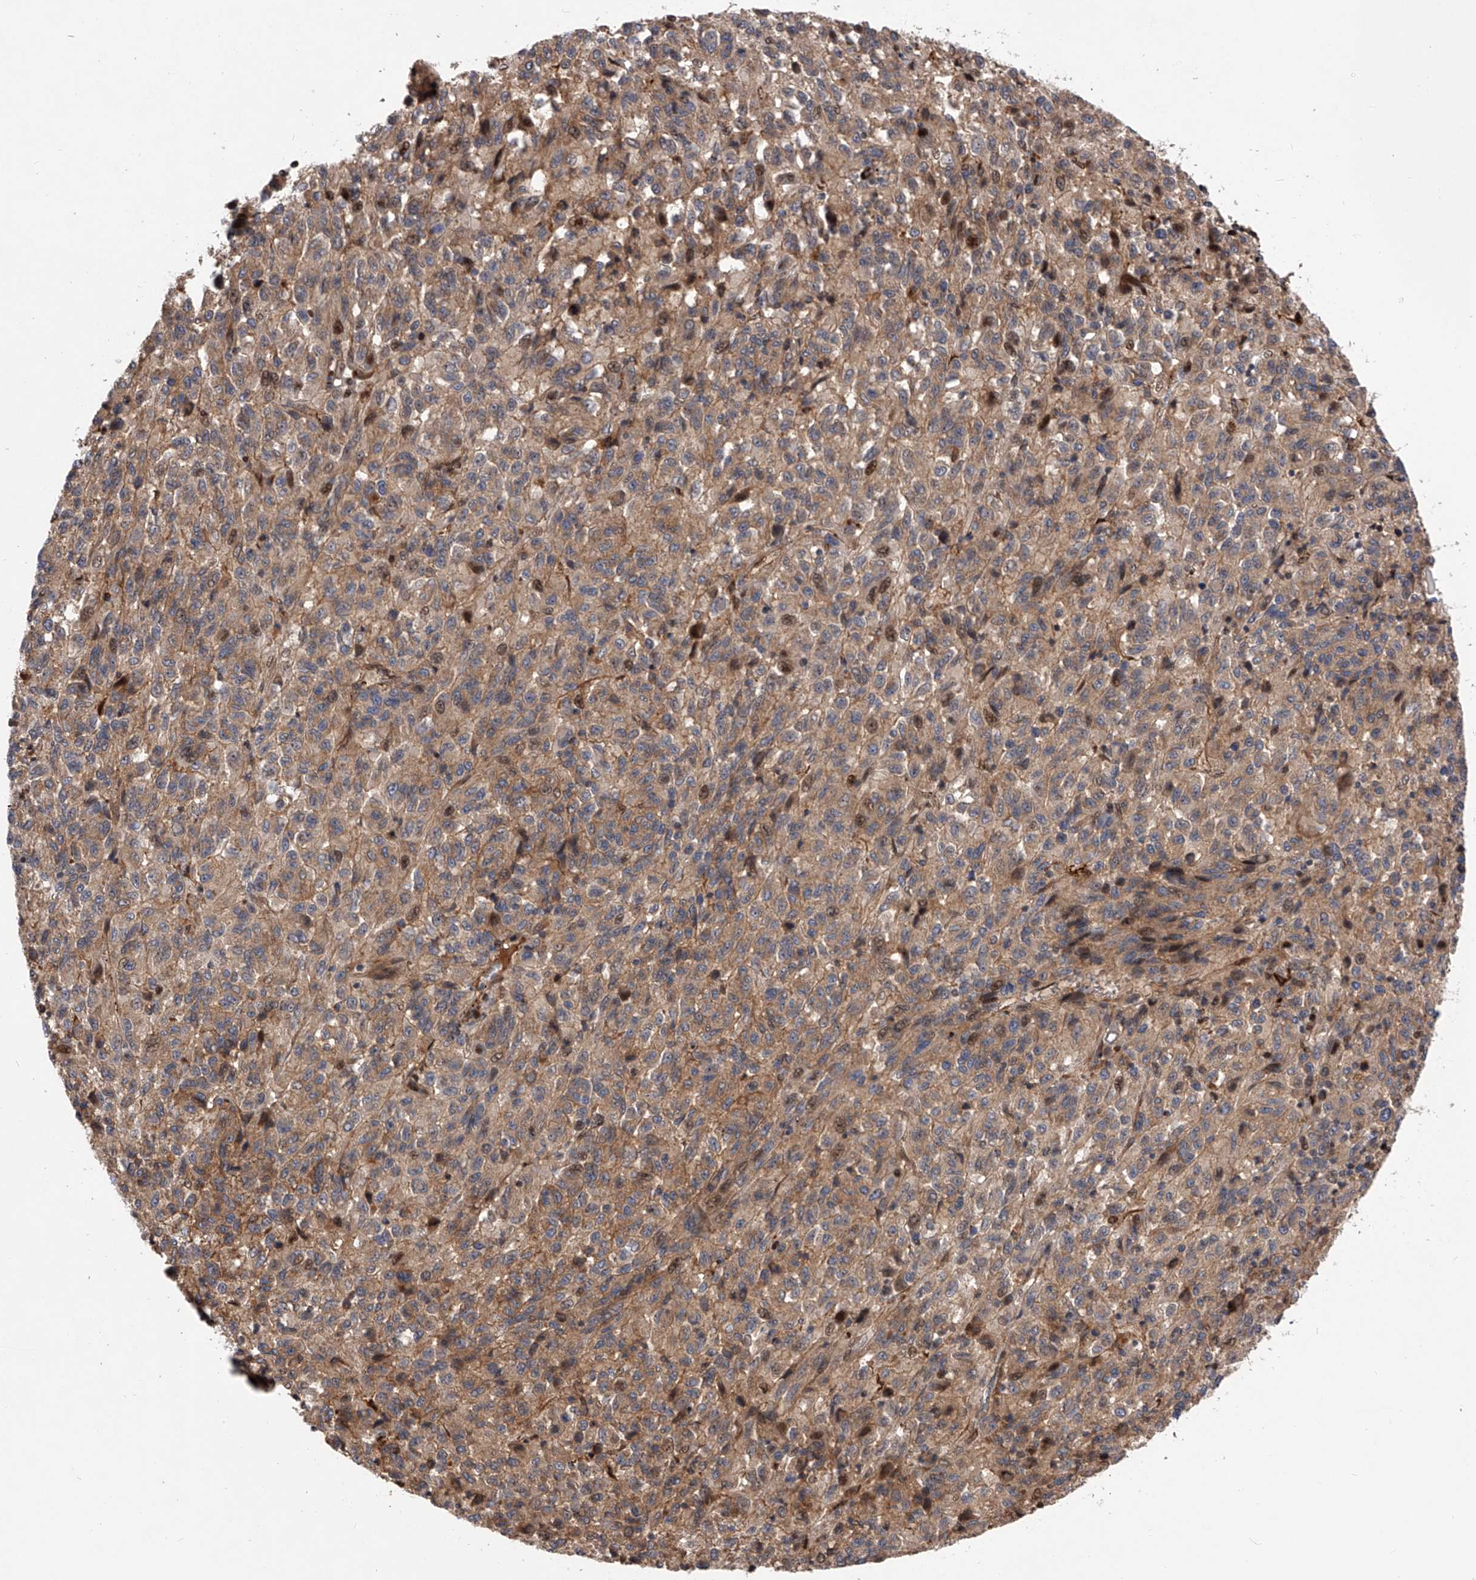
{"staining": {"intensity": "moderate", "quantity": ">75%", "location": "cytoplasmic/membranous"}, "tissue": "melanoma", "cell_type": "Tumor cells", "image_type": "cancer", "snomed": [{"axis": "morphology", "description": "Malignant melanoma, Metastatic site"}, {"axis": "topography", "description": "Lung"}], "caption": "Immunohistochemistry micrograph of malignant melanoma (metastatic site) stained for a protein (brown), which demonstrates medium levels of moderate cytoplasmic/membranous staining in approximately >75% of tumor cells.", "gene": "PDSS2", "patient": {"sex": "male", "age": 64}}